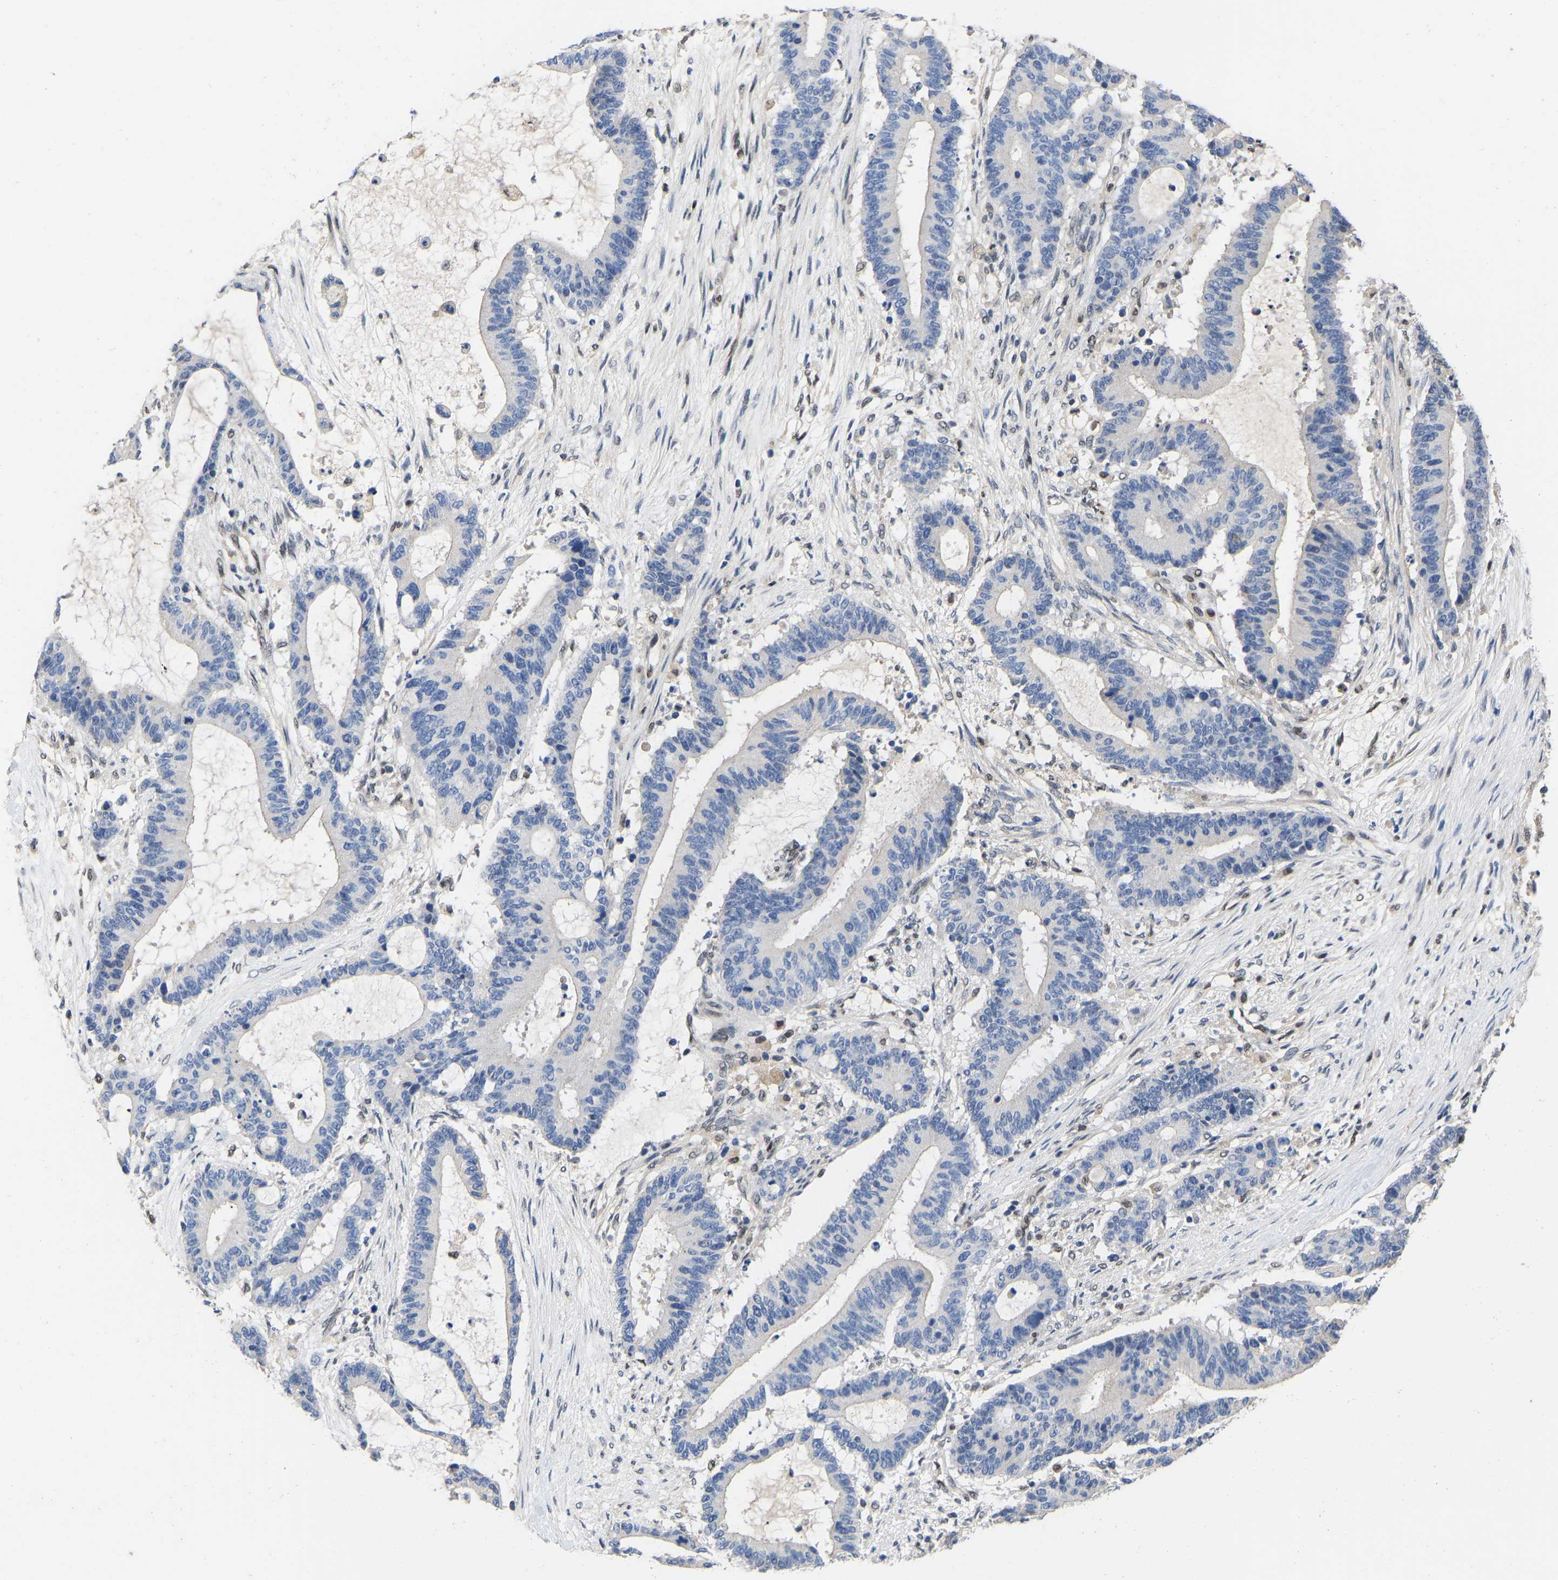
{"staining": {"intensity": "negative", "quantity": "none", "location": "none"}, "tissue": "liver cancer", "cell_type": "Tumor cells", "image_type": "cancer", "snomed": [{"axis": "morphology", "description": "Cholangiocarcinoma"}, {"axis": "topography", "description": "Liver"}], "caption": "Immunohistochemistry (IHC) micrograph of neoplastic tissue: cholangiocarcinoma (liver) stained with DAB (3,3'-diaminobenzidine) demonstrates no significant protein positivity in tumor cells.", "gene": "QKI", "patient": {"sex": "female", "age": 73}}